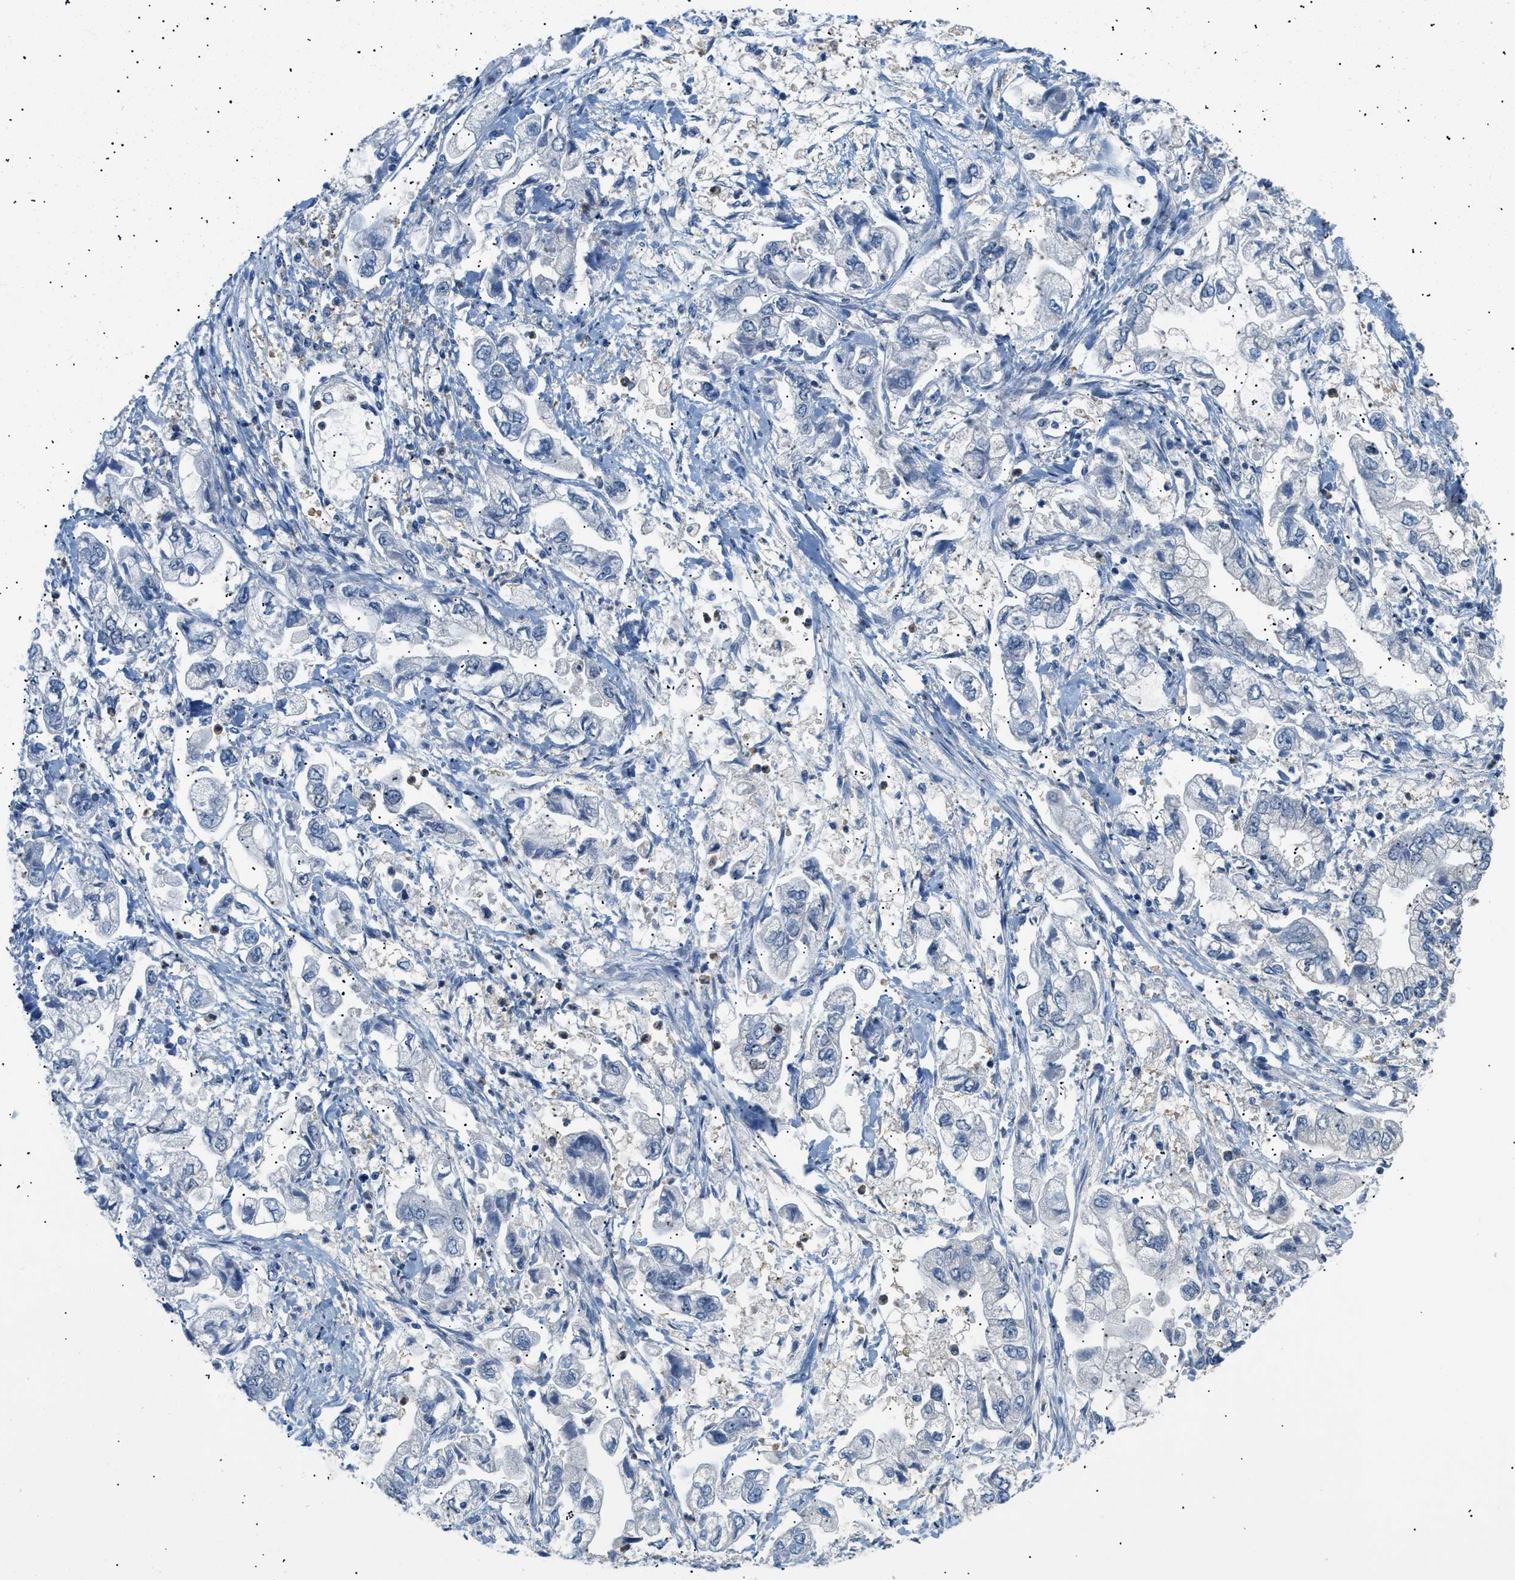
{"staining": {"intensity": "negative", "quantity": "none", "location": "none"}, "tissue": "stomach cancer", "cell_type": "Tumor cells", "image_type": "cancer", "snomed": [{"axis": "morphology", "description": "Normal tissue, NOS"}, {"axis": "morphology", "description": "Adenocarcinoma, NOS"}, {"axis": "topography", "description": "Stomach"}], "caption": "DAB (3,3'-diaminobenzidine) immunohistochemical staining of human stomach cancer (adenocarcinoma) displays no significant staining in tumor cells.", "gene": "AKR1A1", "patient": {"sex": "male", "age": 62}}